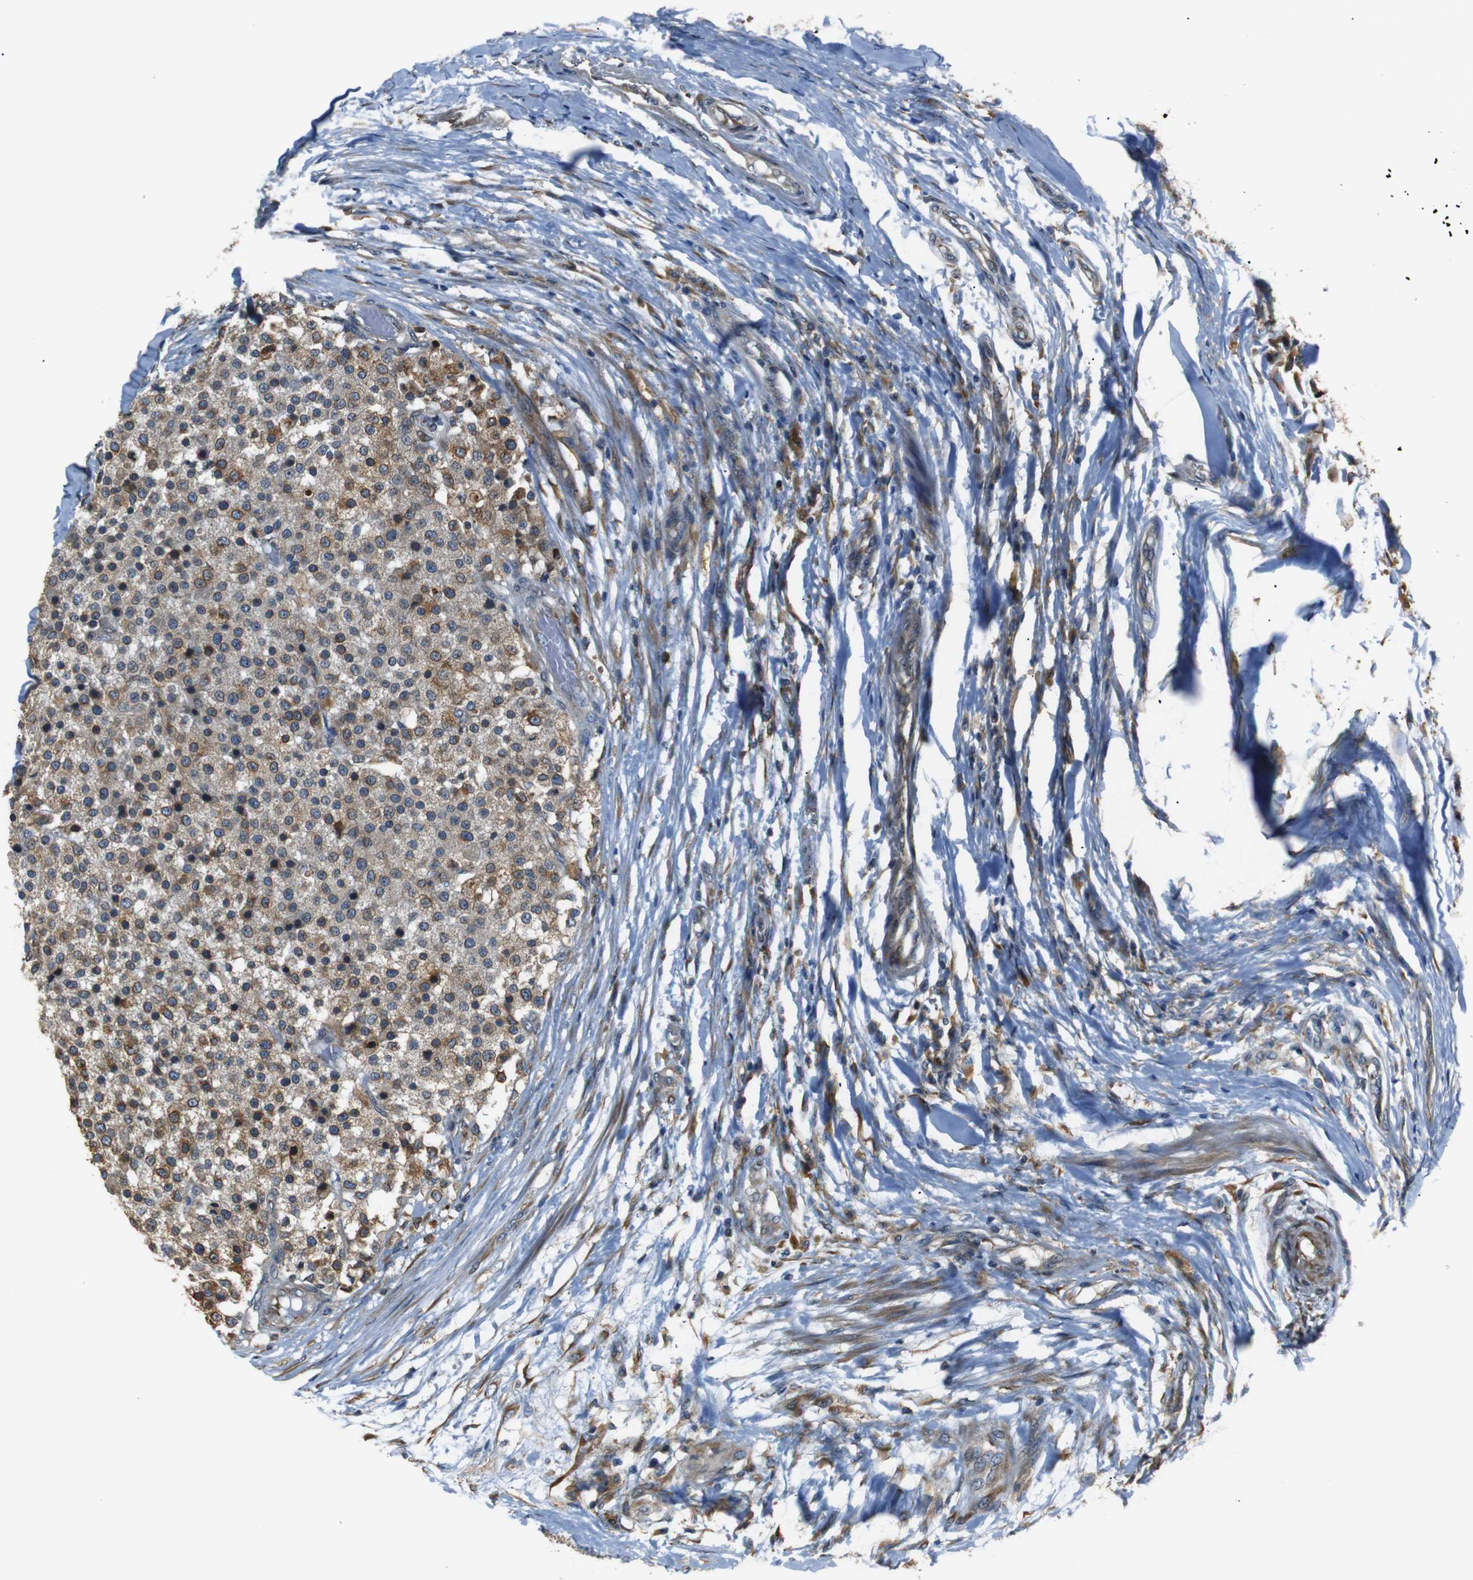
{"staining": {"intensity": "weak", "quantity": ">75%", "location": "cytoplasmic/membranous"}, "tissue": "testis cancer", "cell_type": "Tumor cells", "image_type": "cancer", "snomed": [{"axis": "morphology", "description": "Seminoma, NOS"}, {"axis": "topography", "description": "Testis"}], "caption": "Protein expression analysis of seminoma (testis) exhibits weak cytoplasmic/membranous staining in about >75% of tumor cells.", "gene": "TMED2", "patient": {"sex": "male", "age": 59}}